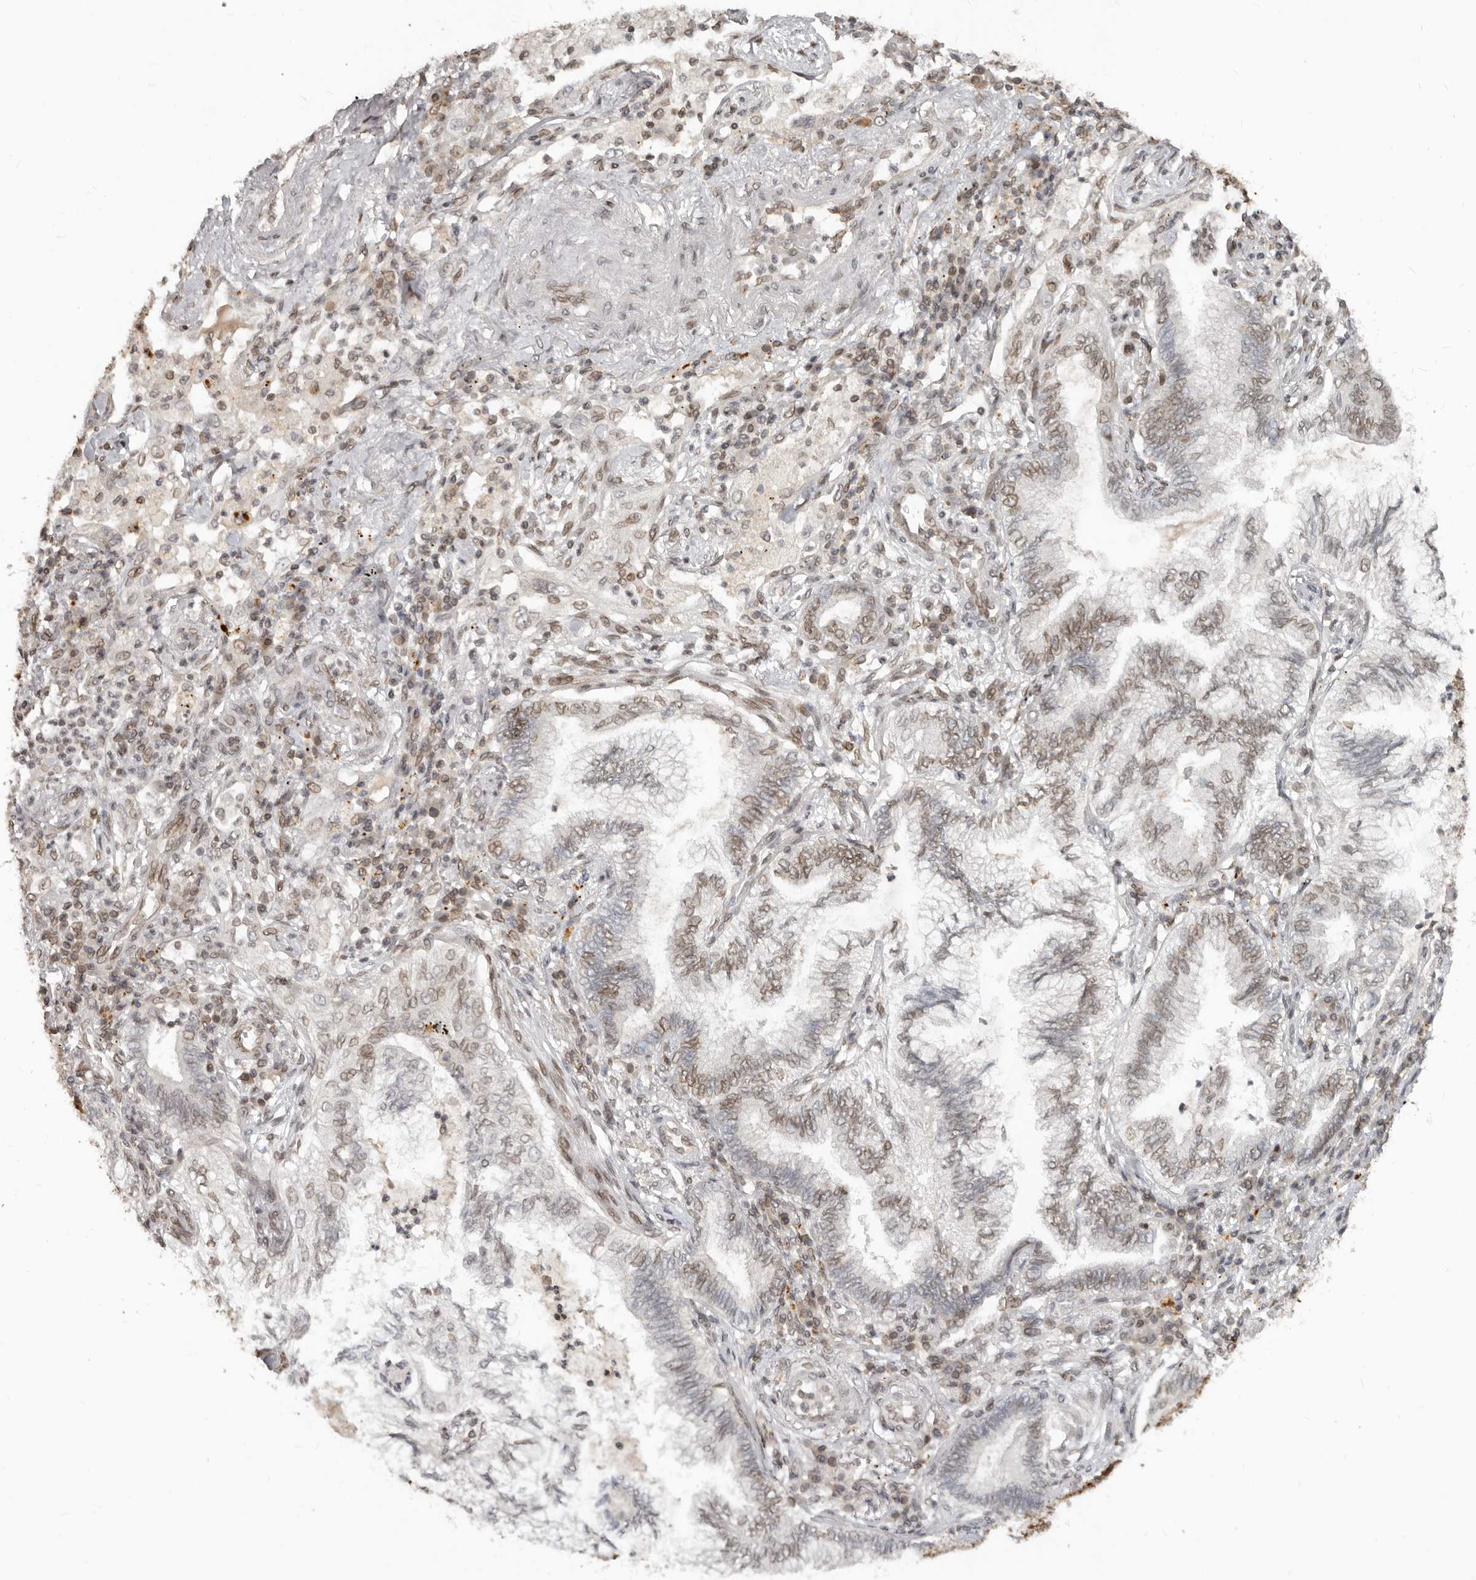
{"staining": {"intensity": "moderate", "quantity": "25%-75%", "location": "nuclear"}, "tissue": "lung cancer", "cell_type": "Tumor cells", "image_type": "cancer", "snomed": [{"axis": "morphology", "description": "Normal tissue, NOS"}, {"axis": "morphology", "description": "Adenocarcinoma, NOS"}, {"axis": "topography", "description": "Bronchus"}, {"axis": "topography", "description": "Lung"}], "caption": "IHC image of neoplastic tissue: human lung cancer stained using immunohistochemistry exhibits medium levels of moderate protein expression localized specifically in the nuclear of tumor cells, appearing as a nuclear brown color.", "gene": "NUP153", "patient": {"sex": "female", "age": 70}}